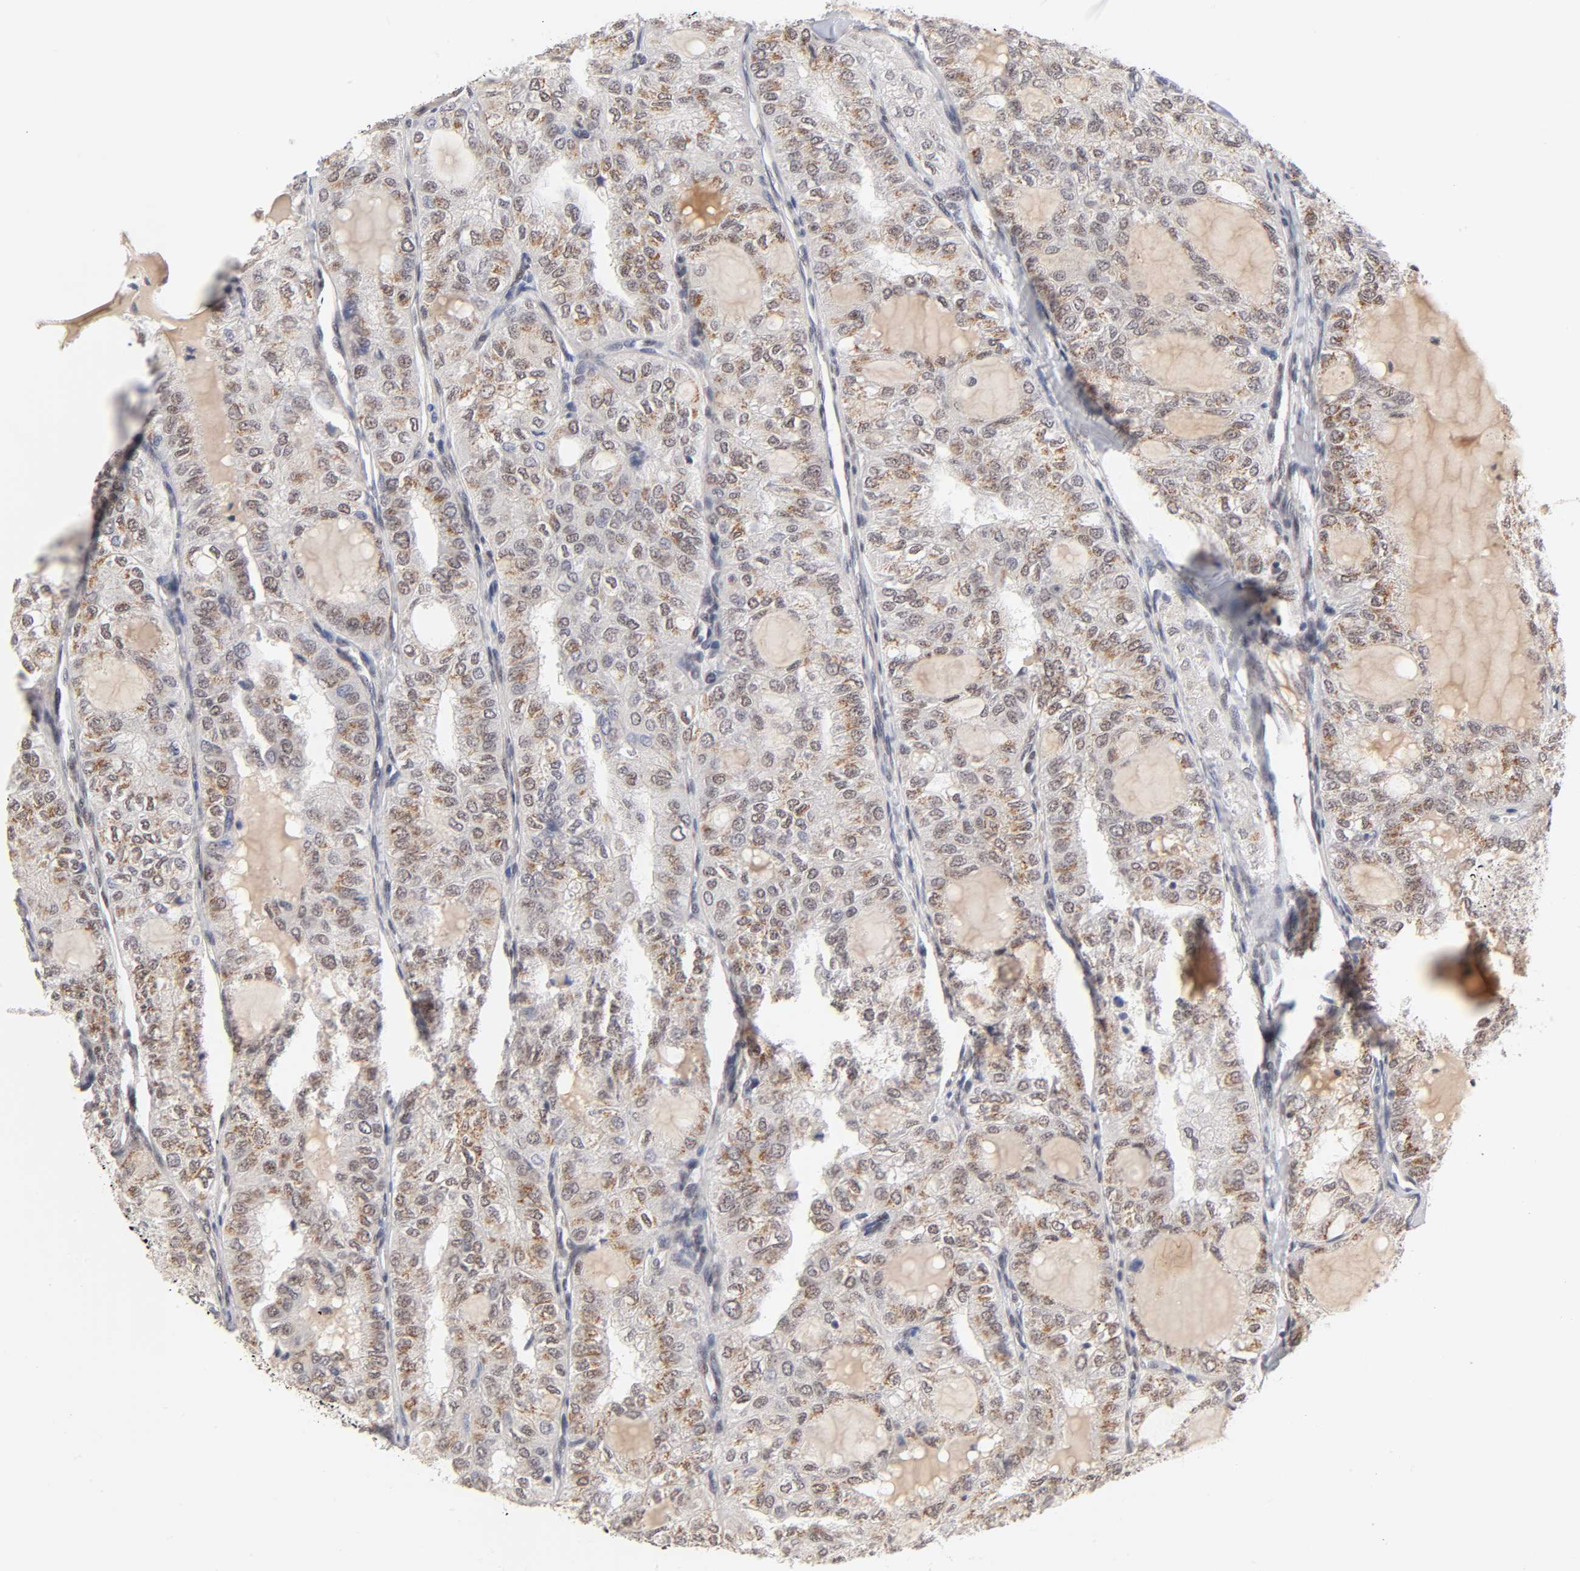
{"staining": {"intensity": "moderate", "quantity": "25%-75%", "location": "cytoplasmic/membranous,nuclear"}, "tissue": "thyroid cancer", "cell_type": "Tumor cells", "image_type": "cancer", "snomed": [{"axis": "morphology", "description": "Follicular adenoma carcinoma, NOS"}, {"axis": "topography", "description": "Thyroid gland"}], "caption": "Protein staining demonstrates moderate cytoplasmic/membranous and nuclear positivity in about 25%-75% of tumor cells in follicular adenoma carcinoma (thyroid).", "gene": "EP300", "patient": {"sex": "male", "age": 75}}